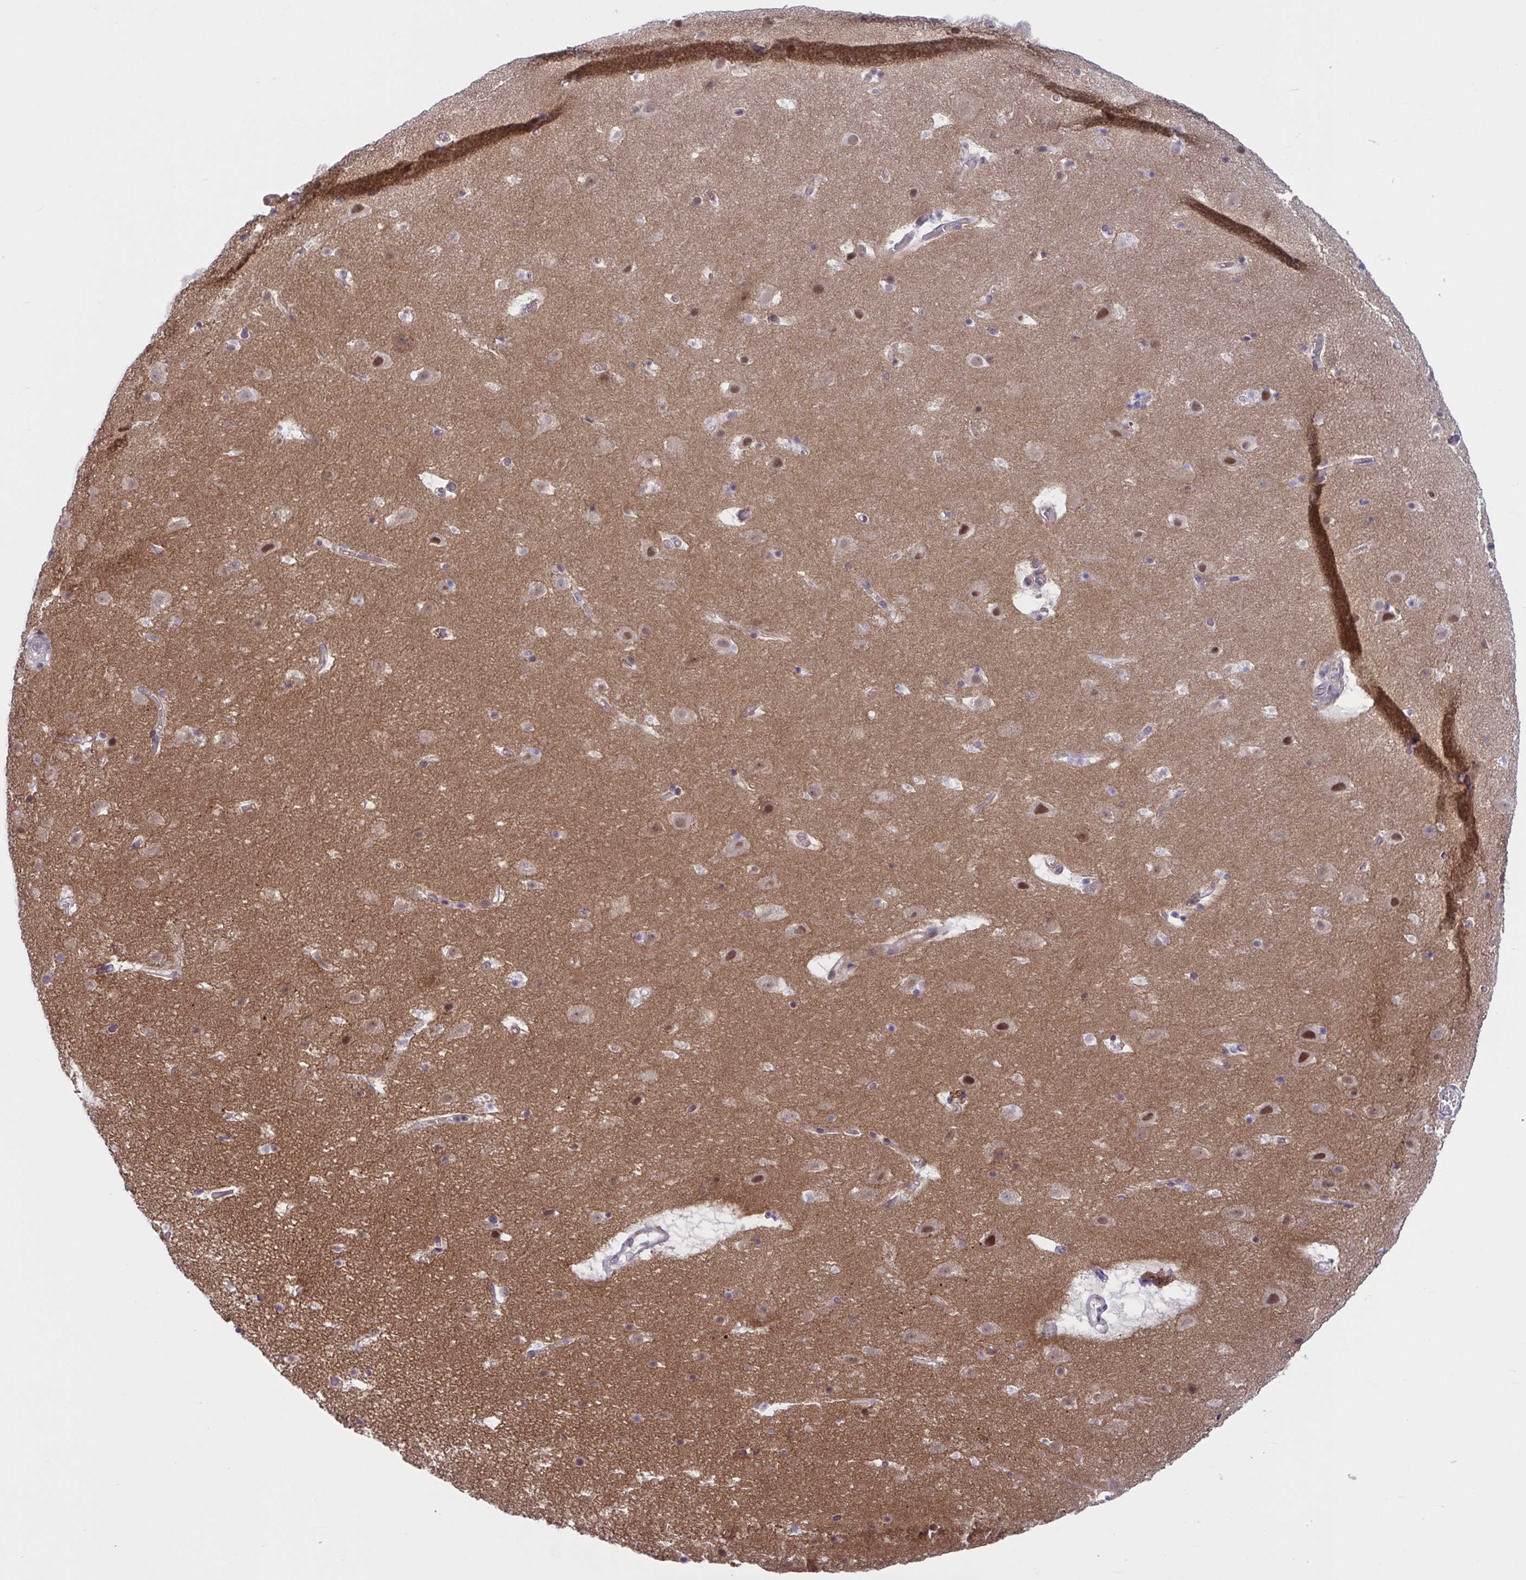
{"staining": {"intensity": "negative", "quantity": "none", "location": "none"}, "tissue": "cerebral cortex", "cell_type": "Endothelial cells", "image_type": "normal", "snomed": [{"axis": "morphology", "description": "Normal tissue, NOS"}, {"axis": "topography", "description": "Cerebral cortex"}], "caption": "This is an immunohistochemistry (IHC) histopathology image of normal human cerebral cortex. There is no positivity in endothelial cells.", "gene": "TTC7B", "patient": {"sex": "female", "age": 42}}